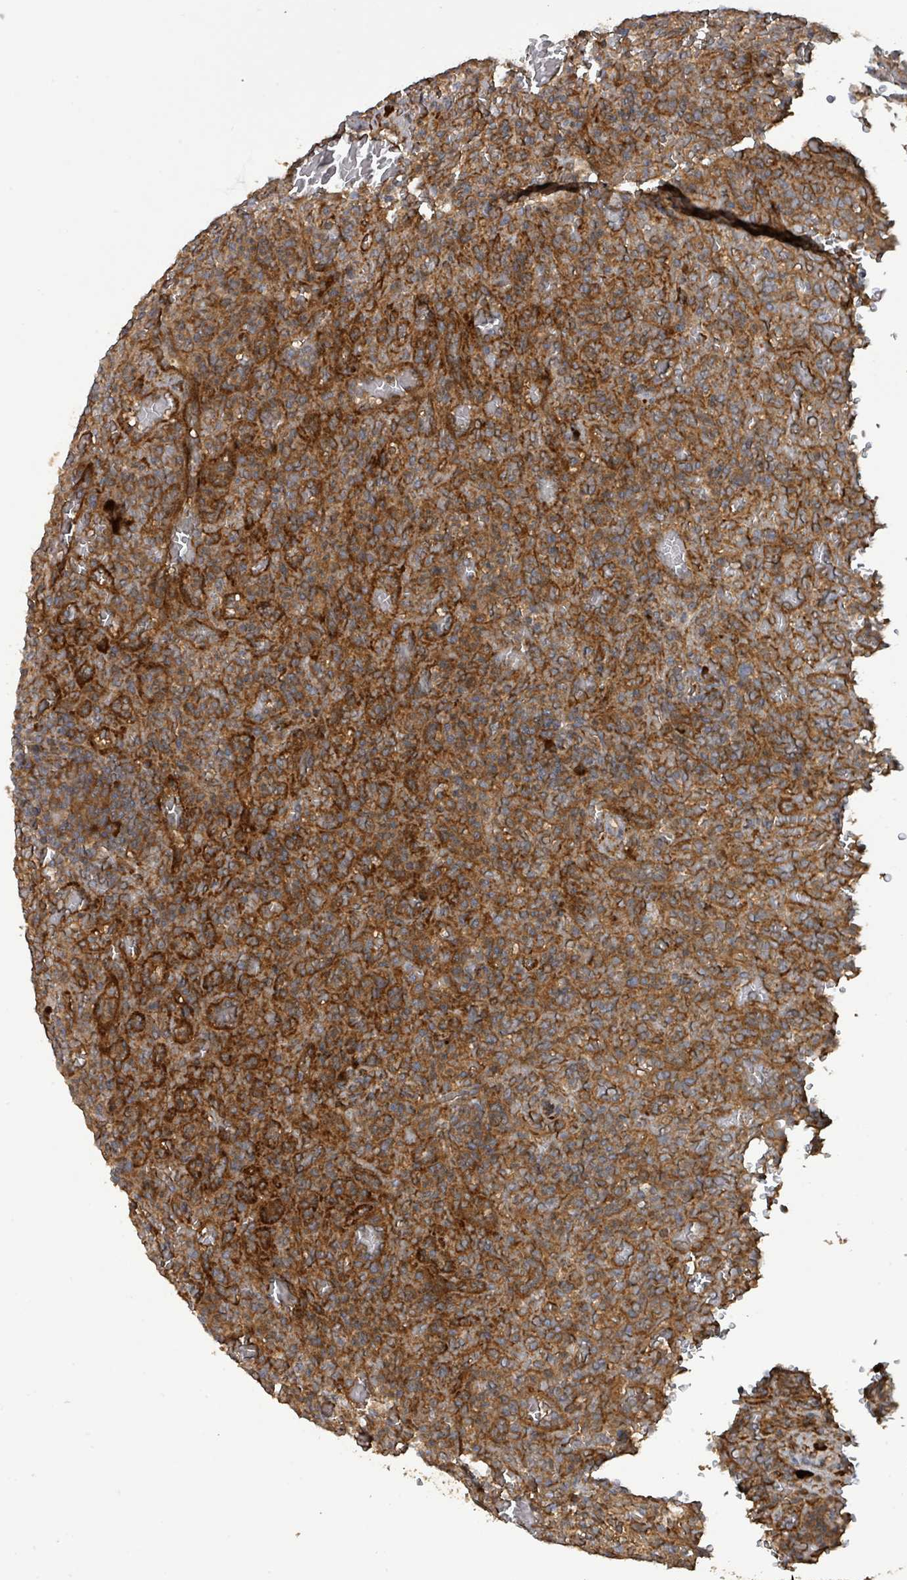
{"staining": {"intensity": "moderate", "quantity": ">75%", "location": "cytoplasmic/membranous"}, "tissue": "lymphoma", "cell_type": "Tumor cells", "image_type": "cancer", "snomed": [{"axis": "morphology", "description": "Malignant lymphoma, non-Hodgkin's type, Low grade"}, {"axis": "topography", "description": "Spleen"}], "caption": "Brown immunohistochemical staining in human lymphoma exhibits moderate cytoplasmic/membranous staining in about >75% of tumor cells.", "gene": "STARD4", "patient": {"sex": "female", "age": 64}}